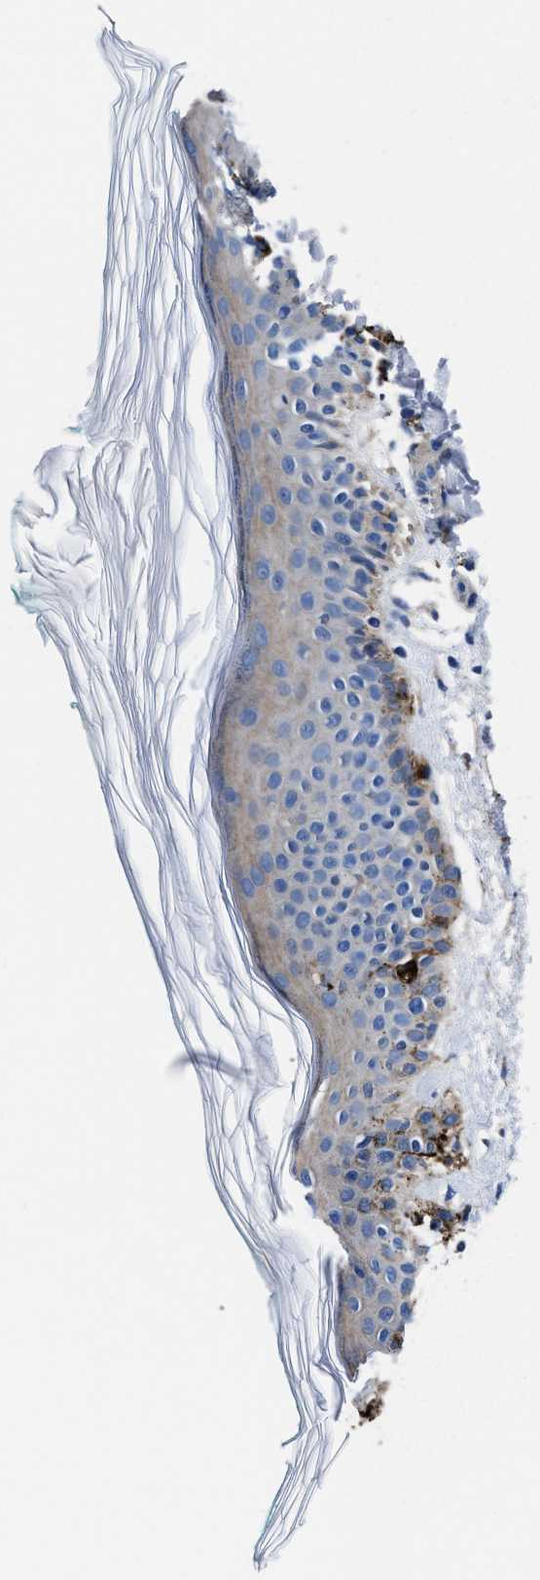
{"staining": {"intensity": "negative", "quantity": "none", "location": "none"}, "tissue": "skin", "cell_type": "Fibroblasts", "image_type": "normal", "snomed": [{"axis": "morphology", "description": "Normal tissue, NOS"}, {"axis": "morphology", "description": "Malignant melanoma, NOS"}, {"axis": "topography", "description": "Skin"}], "caption": "Image shows no protein staining in fibroblasts of normal skin.", "gene": "TMEM30A", "patient": {"sex": "male", "age": 83}}